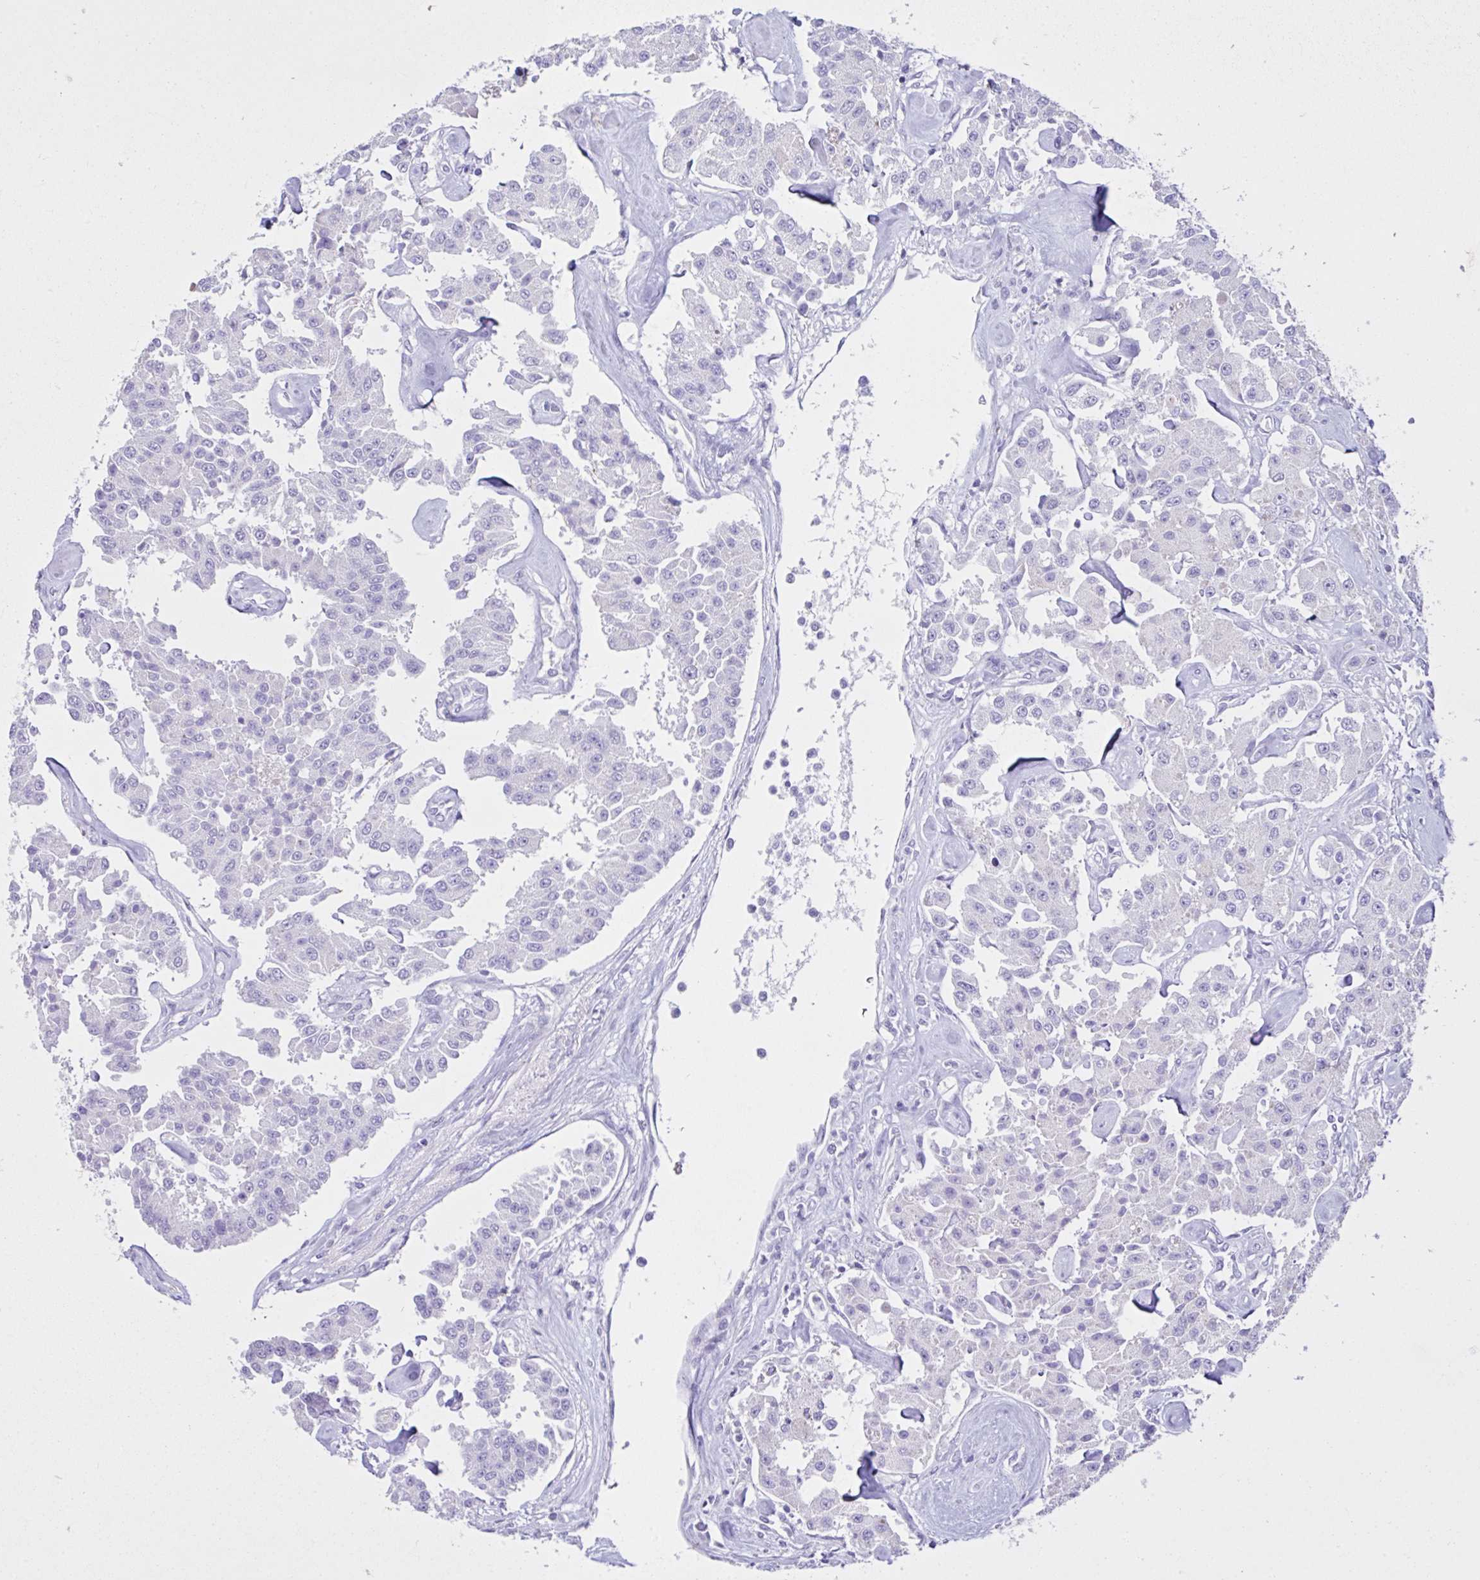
{"staining": {"intensity": "negative", "quantity": "none", "location": "none"}, "tissue": "carcinoid", "cell_type": "Tumor cells", "image_type": "cancer", "snomed": [{"axis": "morphology", "description": "Carcinoid, malignant, NOS"}, {"axis": "topography", "description": "Pancreas"}], "caption": "High magnification brightfield microscopy of carcinoid stained with DAB (brown) and counterstained with hematoxylin (blue): tumor cells show no significant expression.", "gene": "CYP19A1", "patient": {"sex": "male", "age": 41}}